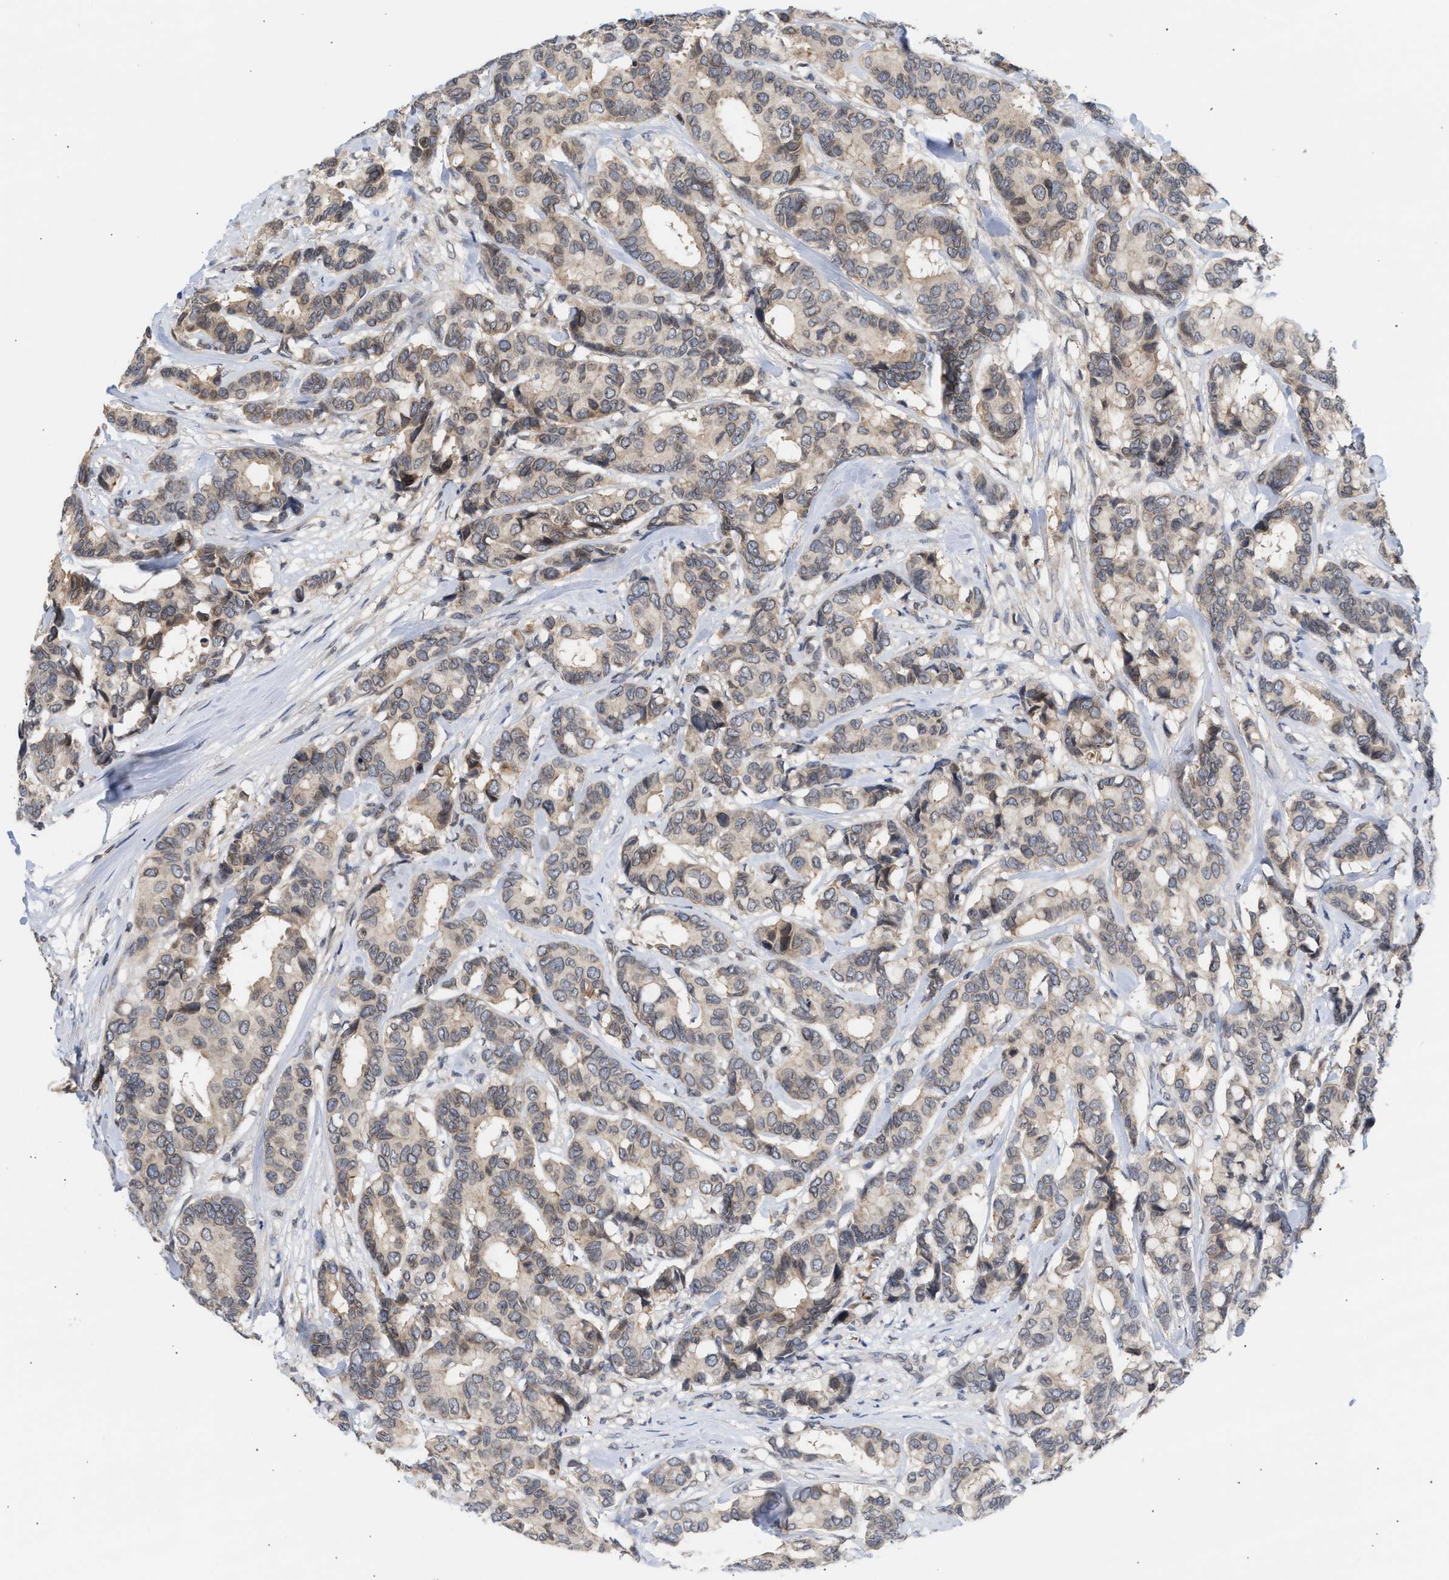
{"staining": {"intensity": "weak", "quantity": "25%-75%", "location": "cytoplasmic/membranous"}, "tissue": "breast cancer", "cell_type": "Tumor cells", "image_type": "cancer", "snomed": [{"axis": "morphology", "description": "Duct carcinoma"}, {"axis": "topography", "description": "Breast"}], "caption": "Invasive ductal carcinoma (breast) stained for a protein (brown) reveals weak cytoplasmic/membranous positive staining in approximately 25%-75% of tumor cells.", "gene": "NUP62", "patient": {"sex": "female", "age": 87}}